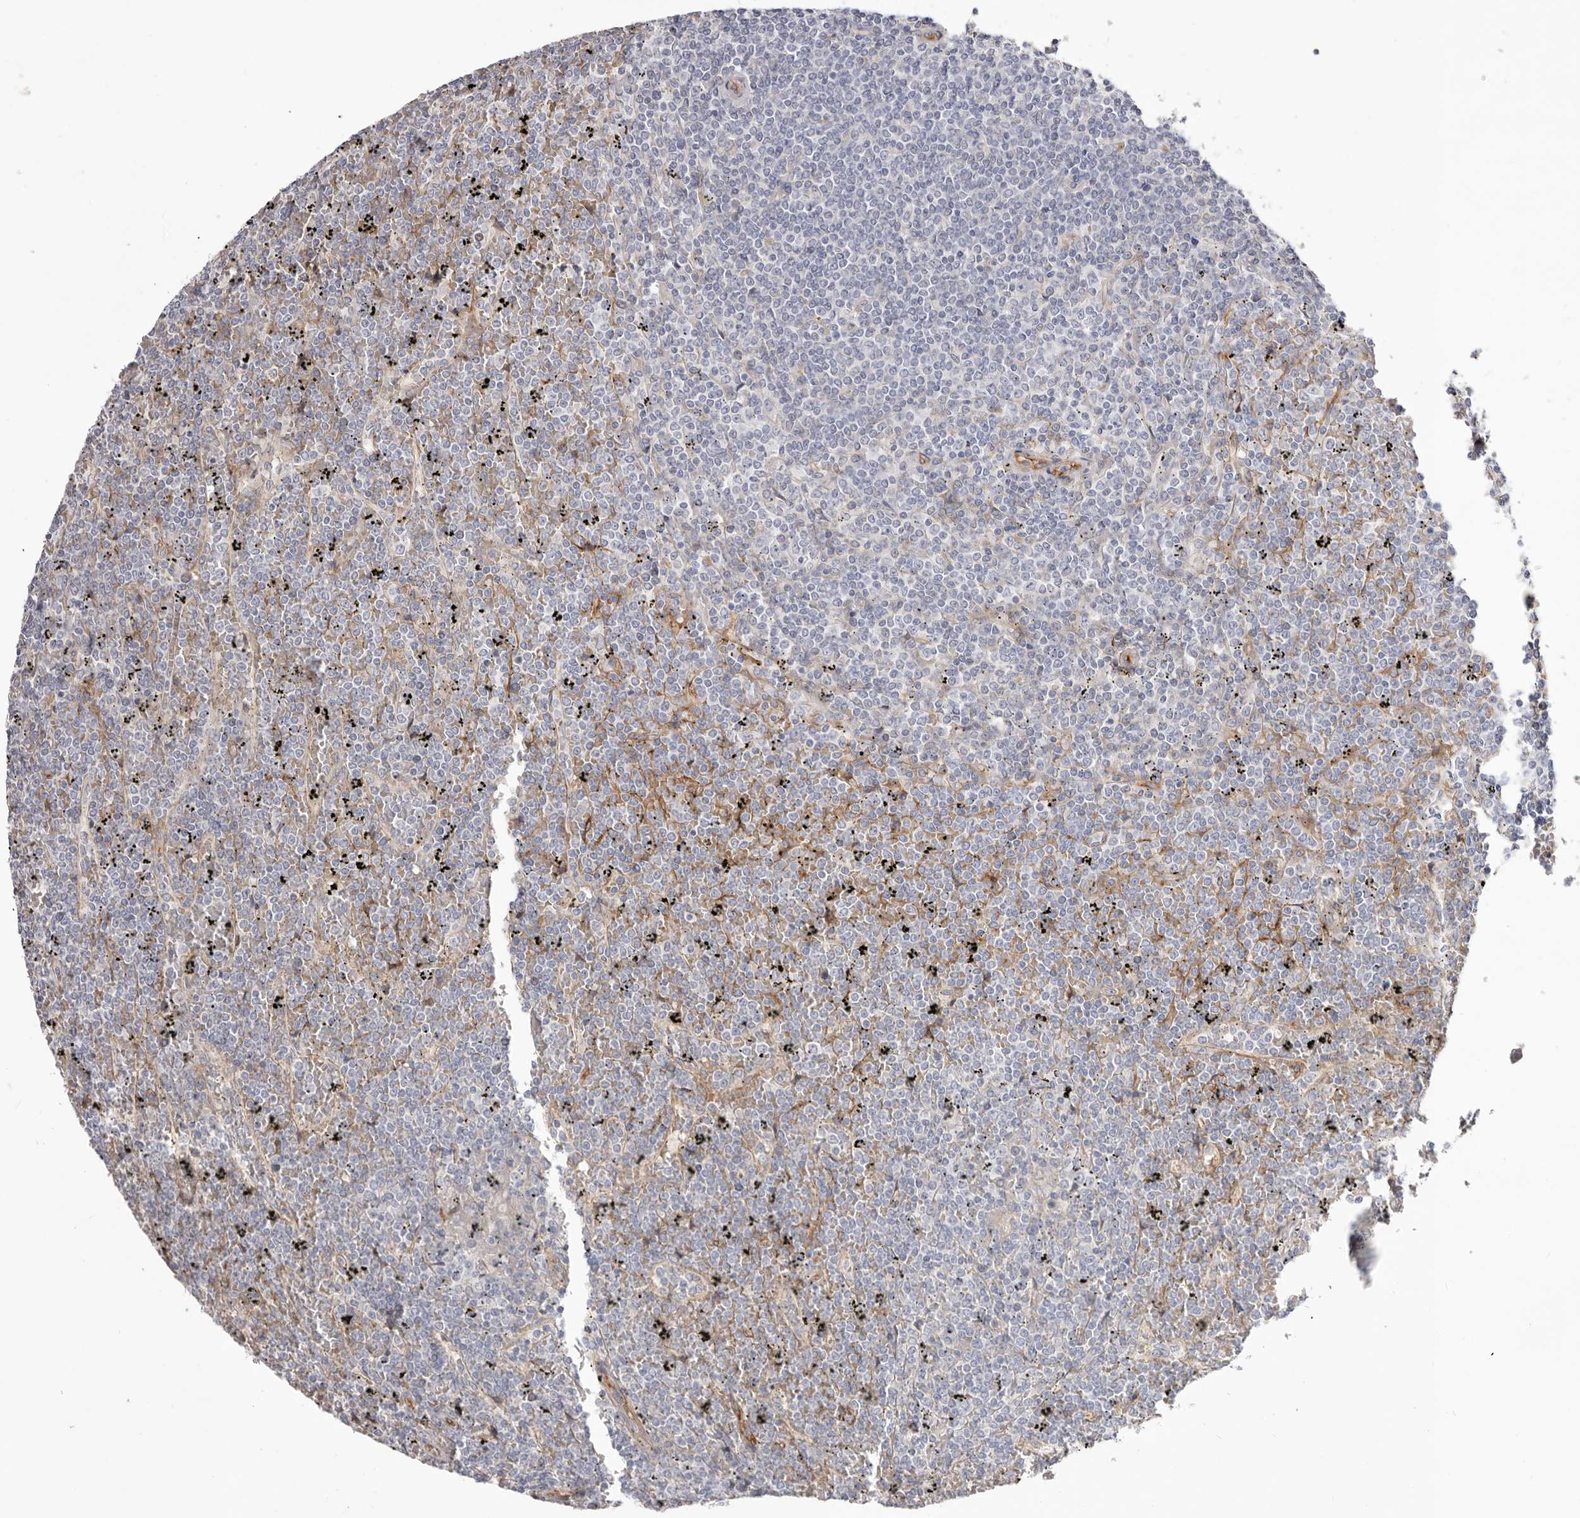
{"staining": {"intensity": "negative", "quantity": "none", "location": "none"}, "tissue": "lymphoma", "cell_type": "Tumor cells", "image_type": "cancer", "snomed": [{"axis": "morphology", "description": "Malignant lymphoma, non-Hodgkin's type, Low grade"}, {"axis": "topography", "description": "Spleen"}], "caption": "Immunohistochemistry (IHC) micrograph of human lymphoma stained for a protein (brown), which shows no expression in tumor cells. The staining was performed using DAB to visualize the protein expression in brown, while the nuclei were stained in blue with hematoxylin (Magnification: 20x).", "gene": "LRRC66", "patient": {"sex": "female", "age": 19}}